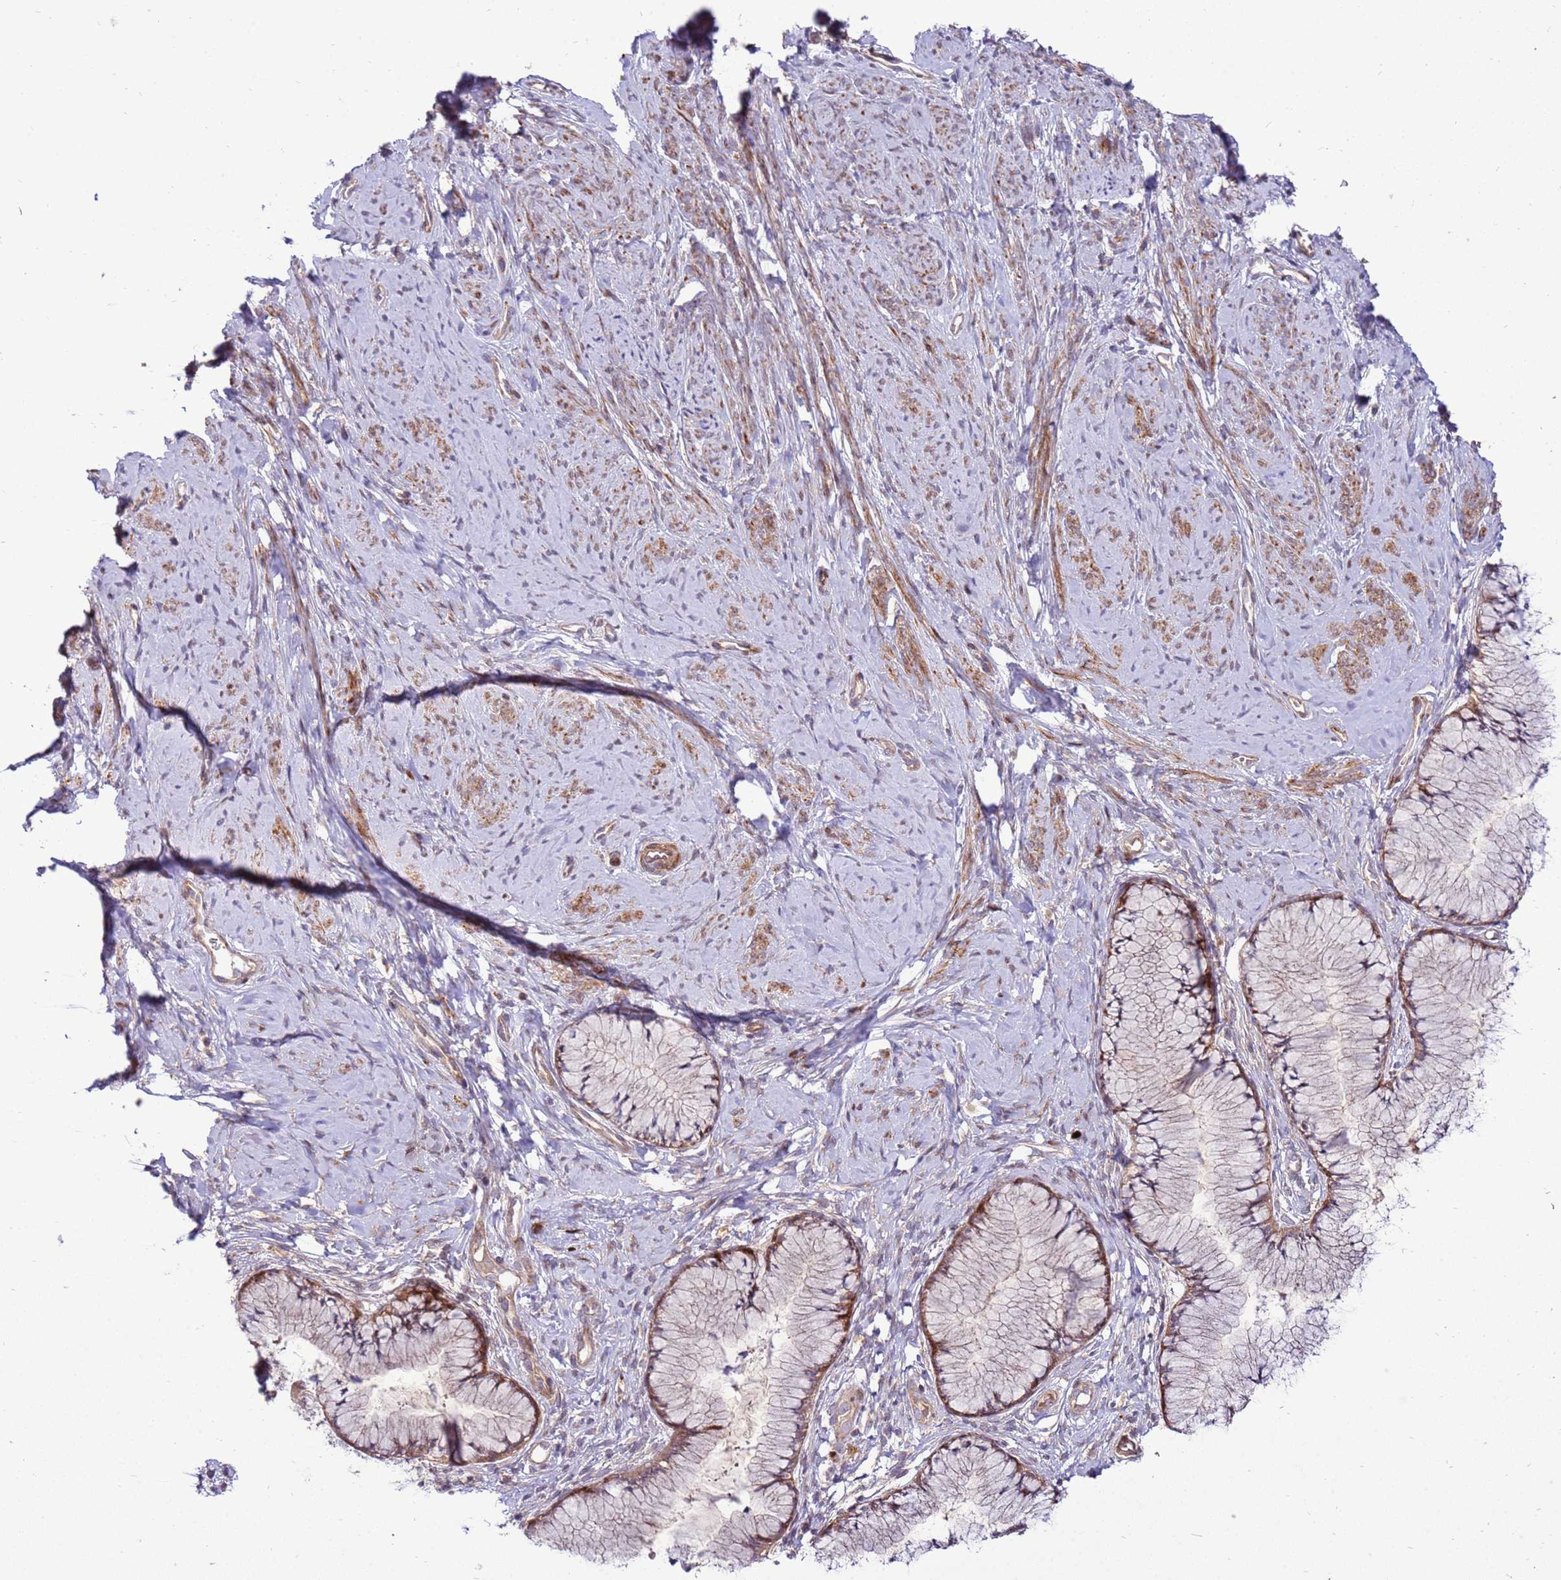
{"staining": {"intensity": "moderate", "quantity": "25%-75%", "location": "cytoplasmic/membranous"}, "tissue": "cervix", "cell_type": "Glandular cells", "image_type": "normal", "snomed": [{"axis": "morphology", "description": "Normal tissue, NOS"}, {"axis": "topography", "description": "Cervix"}], "caption": "Protein expression analysis of benign cervix demonstrates moderate cytoplasmic/membranous staining in approximately 25%-75% of glandular cells.", "gene": "ZNF624", "patient": {"sex": "female", "age": 42}}